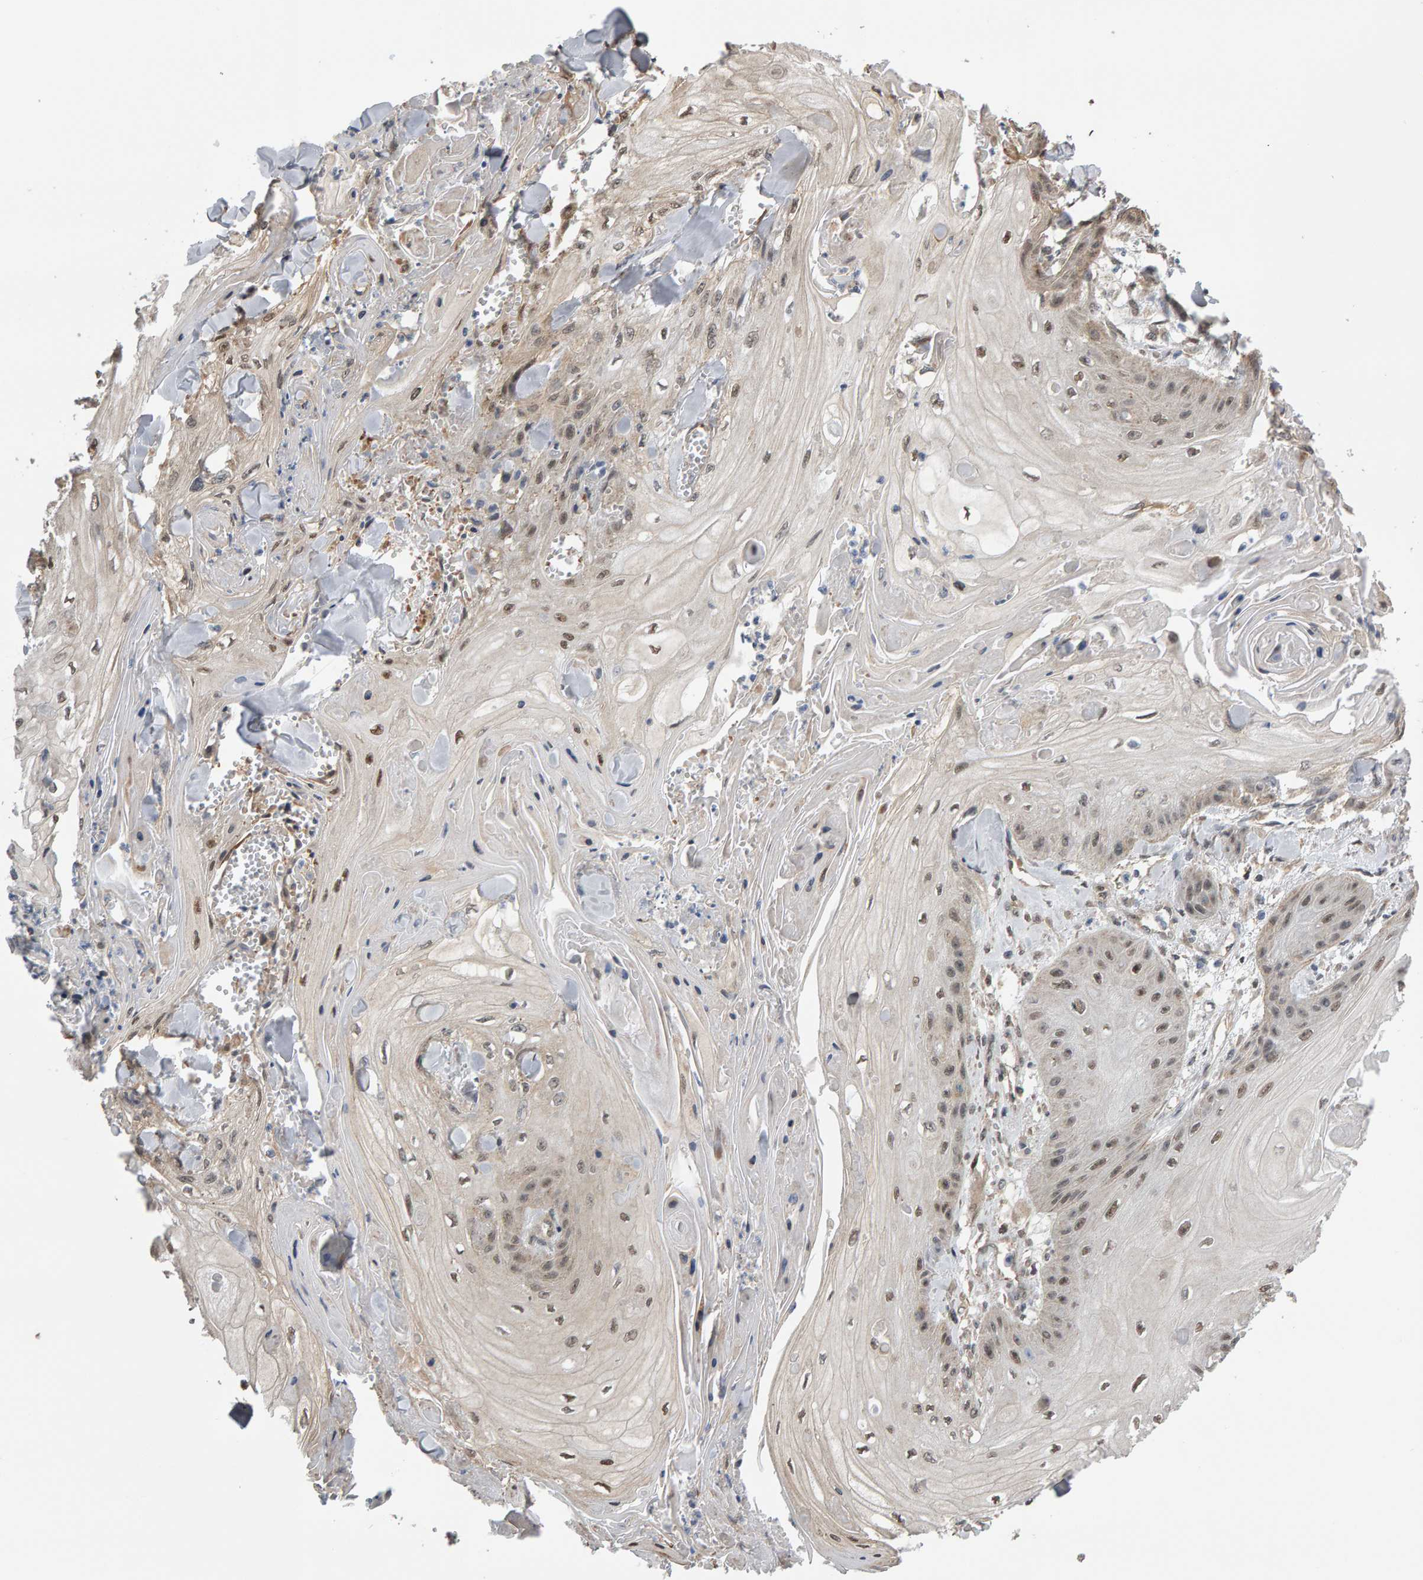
{"staining": {"intensity": "weak", "quantity": ">75%", "location": "nuclear"}, "tissue": "skin cancer", "cell_type": "Tumor cells", "image_type": "cancer", "snomed": [{"axis": "morphology", "description": "Squamous cell carcinoma, NOS"}, {"axis": "topography", "description": "Skin"}], "caption": "Protein staining of squamous cell carcinoma (skin) tissue demonstrates weak nuclear expression in about >75% of tumor cells.", "gene": "COASY", "patient": {"sex": "male", "age": 74}}